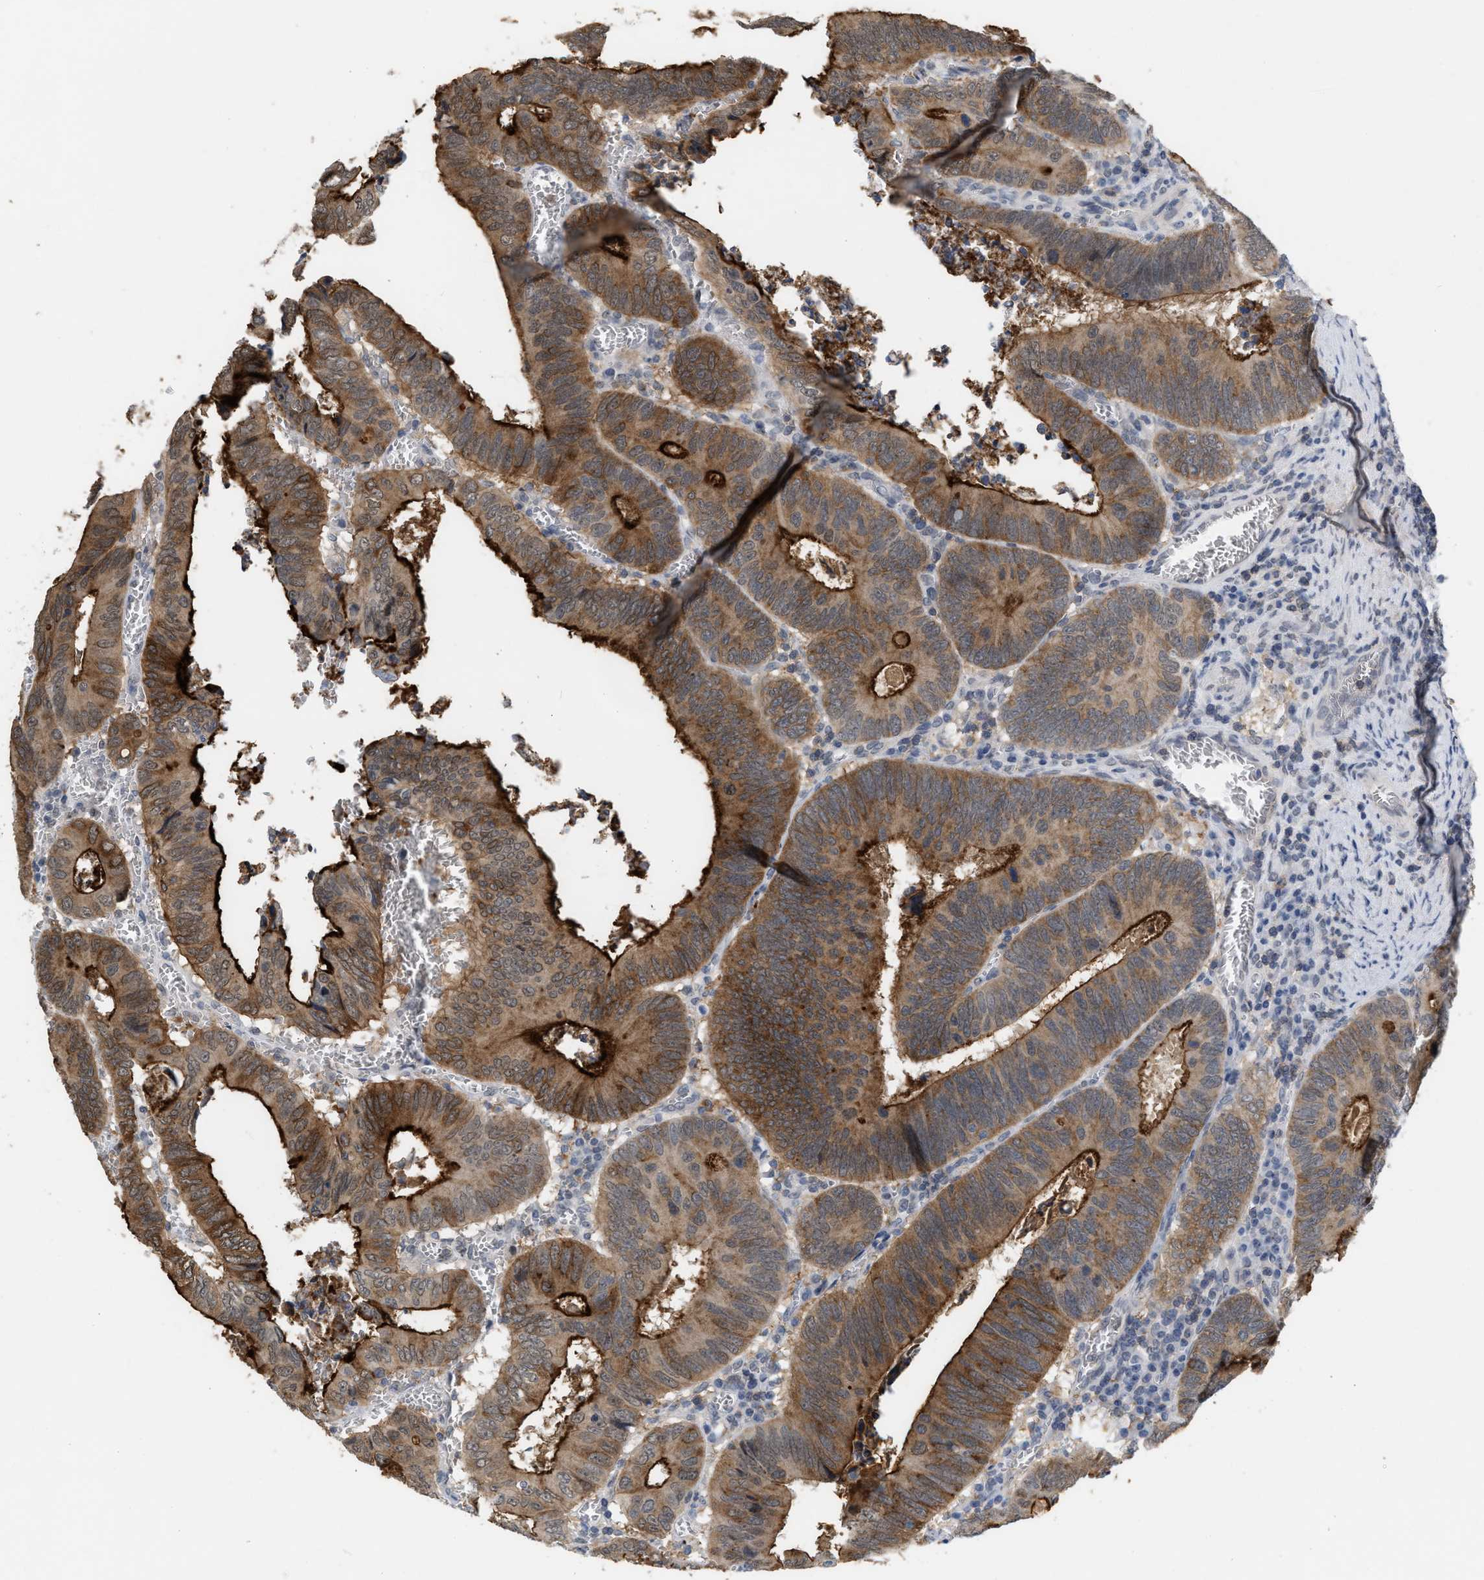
{"staining": {"intensity": "strong", "quantity": ">75%", "location": "cytoplasmic/membranous"}, "tissue": "colorectal cancer", "cell_type": "Tumor cells", "image_type": "cancer", "snomed": [{"axis": "morphology", "description": "Inflammation, NOS"}, {"axis": "morphology", "description": "Adenocarcinoma, NOS"}, {"axis": "topography", "description": "Colon"}], "caption": "Adenocarcinoma (colorectal) was stained to show a protein in brown. There is high levels of strong cytoplasmic/membranous staining in about >75% of tumor cells.", "gene": "BAIAP2L1", "patient": {"sex": "male", "age": 72}}